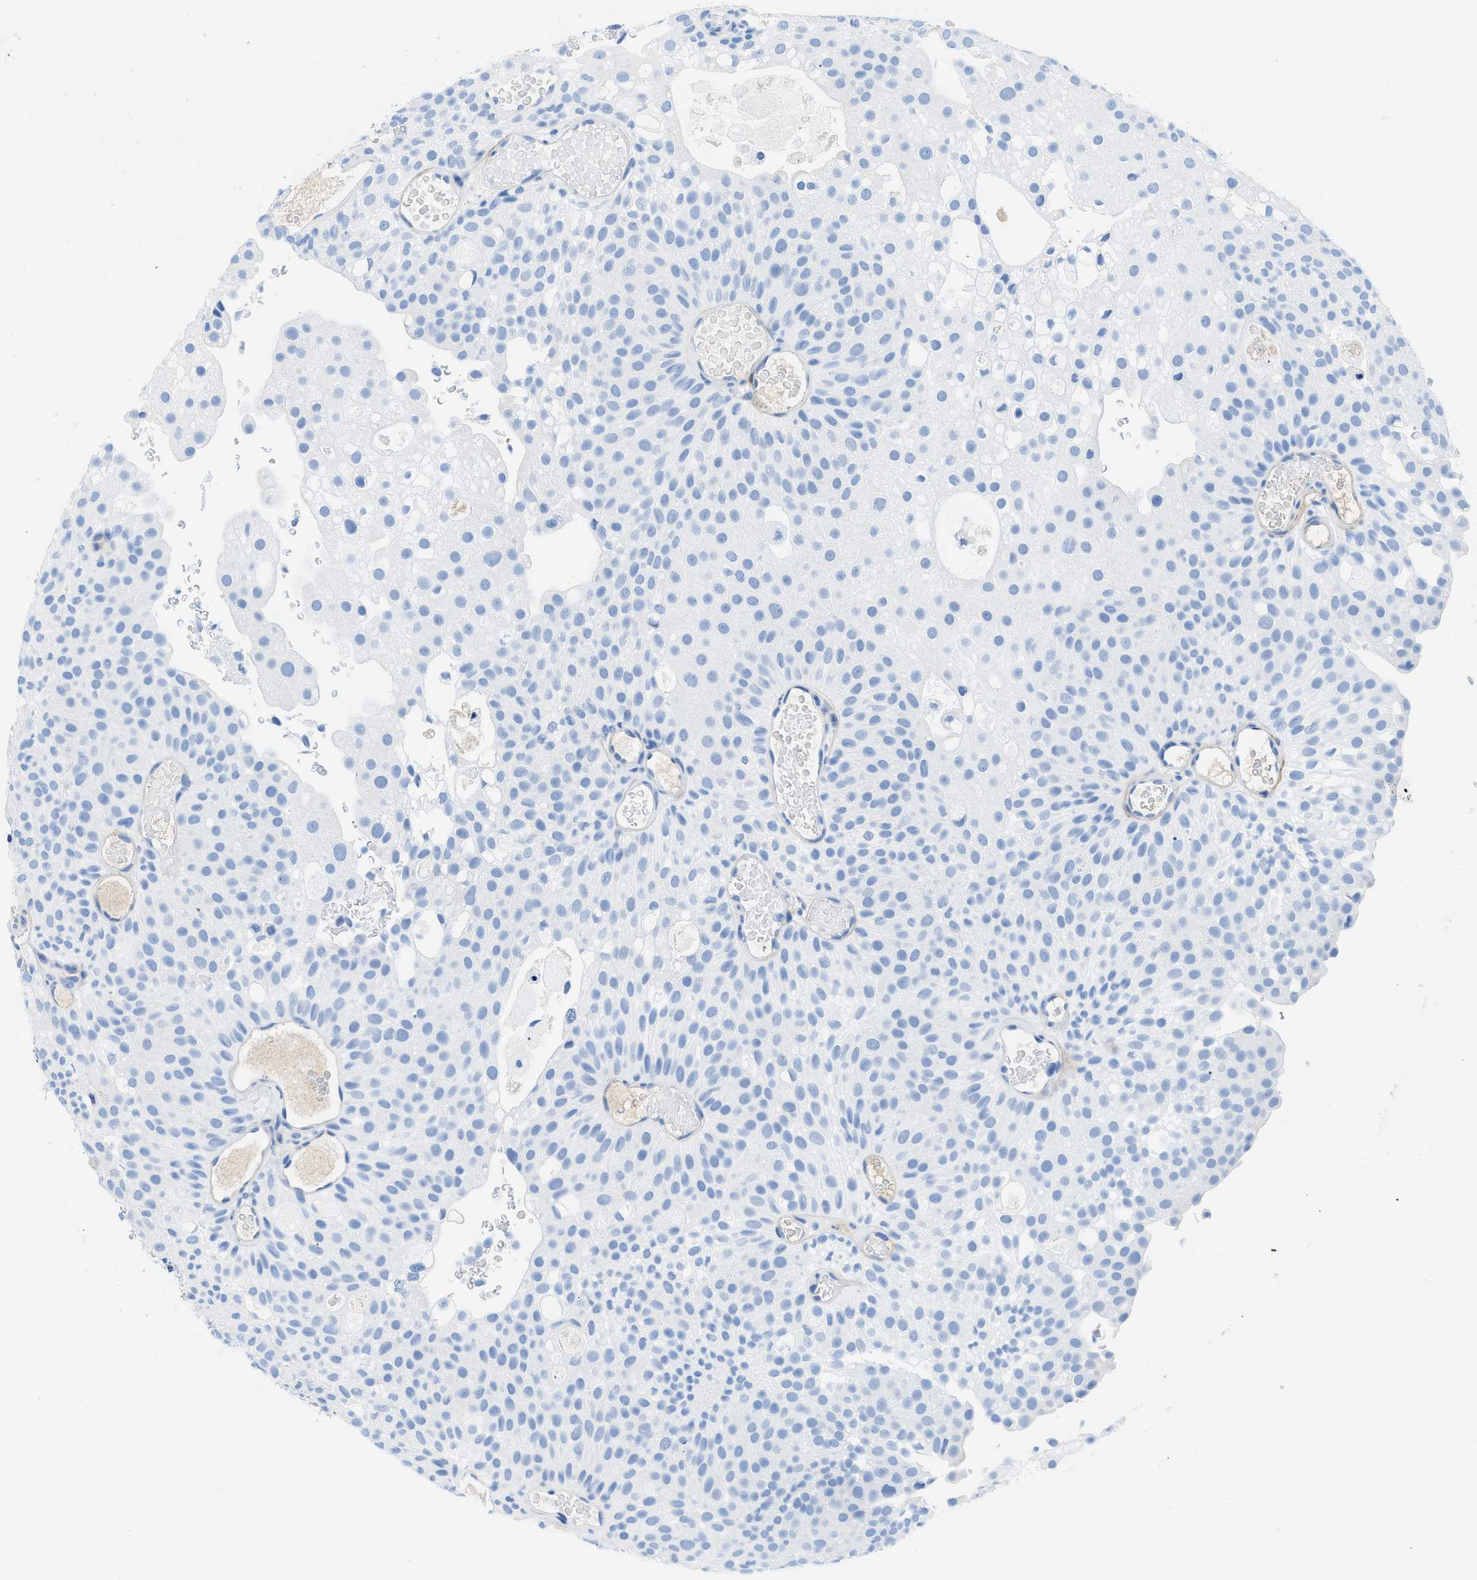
{"staining": {"intensity": "negative", "quantity": "none", "location": "none"}, "tissue": "urothelial cancer", "cell_type": "Tumor cells", "image_type": "cancer", "snomed": [{"axis": "morphology", "description": "Urothelial carcinoma, Low grade"}, {"axis": "topography", "description": "Urinary bladder"}], "caption": "DAB immunohistochemical staining of urothelial cancer shows no significant positivity in tumor cells.", "gene": "COL3A1", "patient": {"sex": "male", "age": 78}}